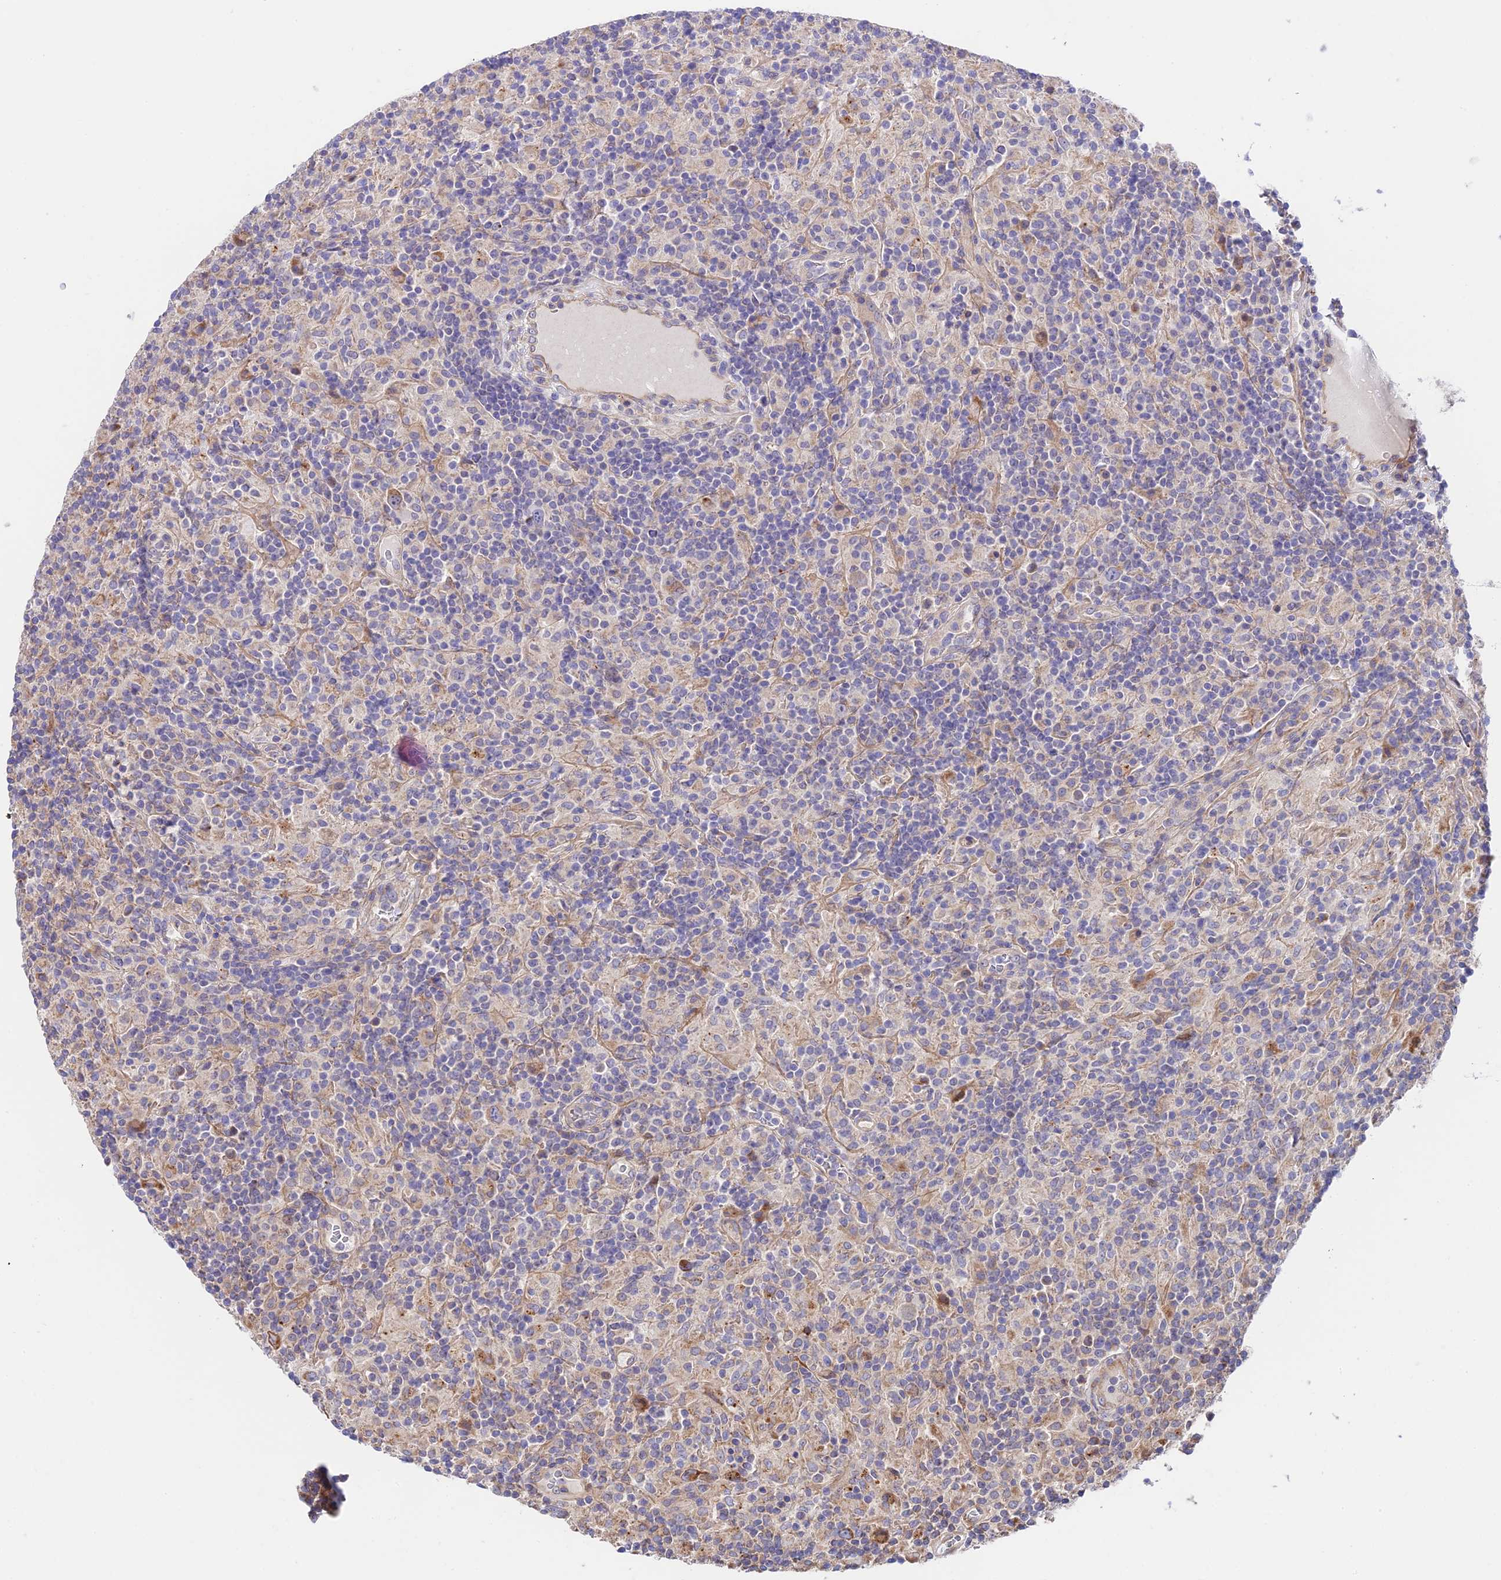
{"staining": {"intensity": "weak", "quantity": ">75%", "location": "cytoplasmic/membranous"}, "tissue": "lymphoma", "cell_type": "Tumor cells", "image_type": "cancer", "snomed": [{"axis": "morphology", "description": "Hodgkin's disease, NOS"}, {"axis": "topography", "description": "Lymph node"}], "caption": "About >75% of tumor cells in lymphoma exhibit weak cytoplasmic/membranous protein positivity as visualized by brown immunohistochemical staining.", "gene": "VPS13C", "patient": {"sex": "male", "age": 70}}